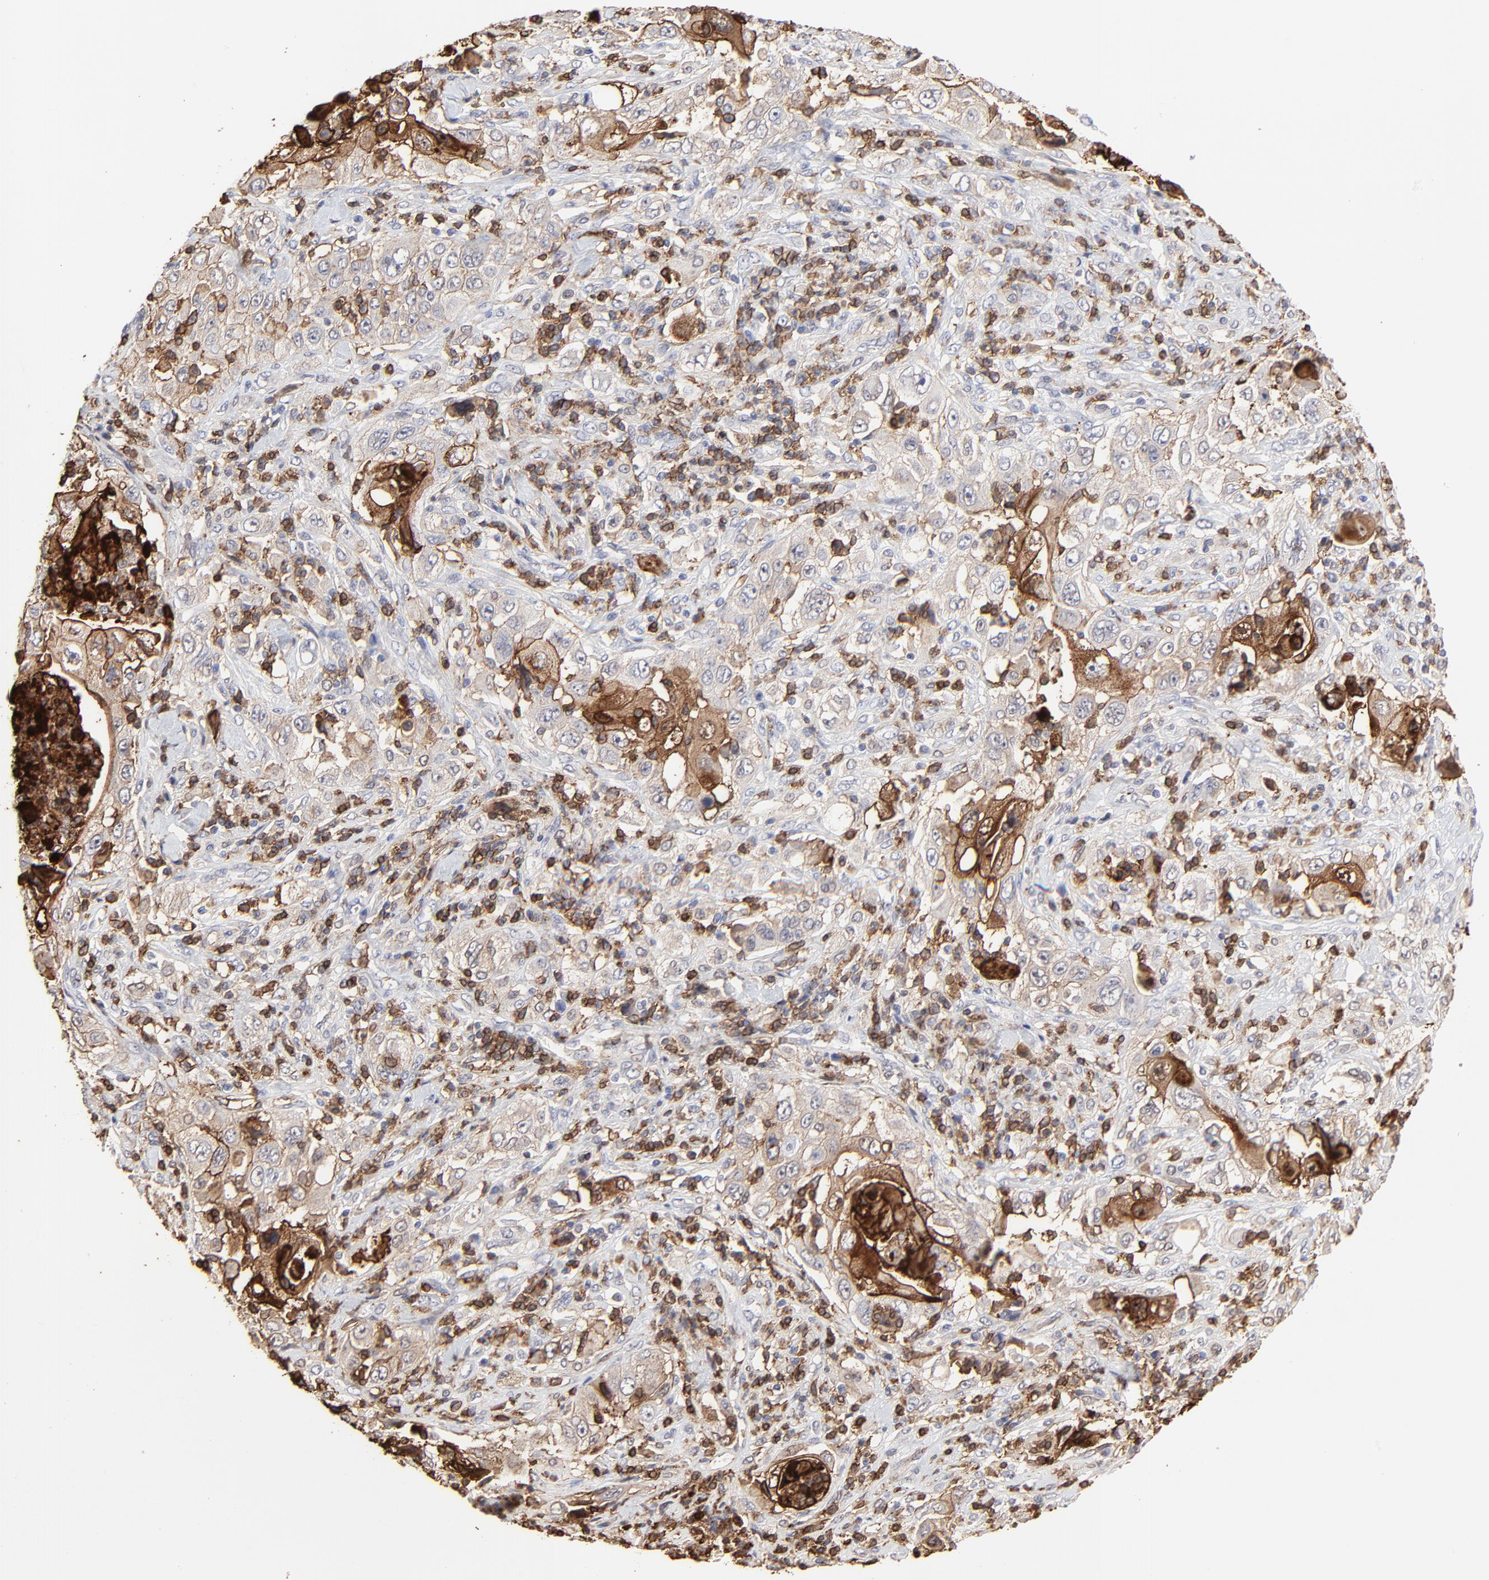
{"staining": {"intensity": "strong", "quantity": "25%-75%", "location": "cytoplasmic/membranous"}, "tissue": "pancreatic cancer", "cell_type": "Tumor cells", "image_type": "cancer", "snomed": [{"axis": "morphology", "description": "Adenocarcinoma, NOS"}, {"axis": "topography", "description": "Pancreas"}], "caption": "Pancreatic cancer (adenocarcinoma) stained for a protein (brown) displays strong cytoplasmic/membranous positive staining in approximately 25%-75% of tumor cells.", "gene": "SLC6A14", "patient": {"sex": "male", "age": 70}}